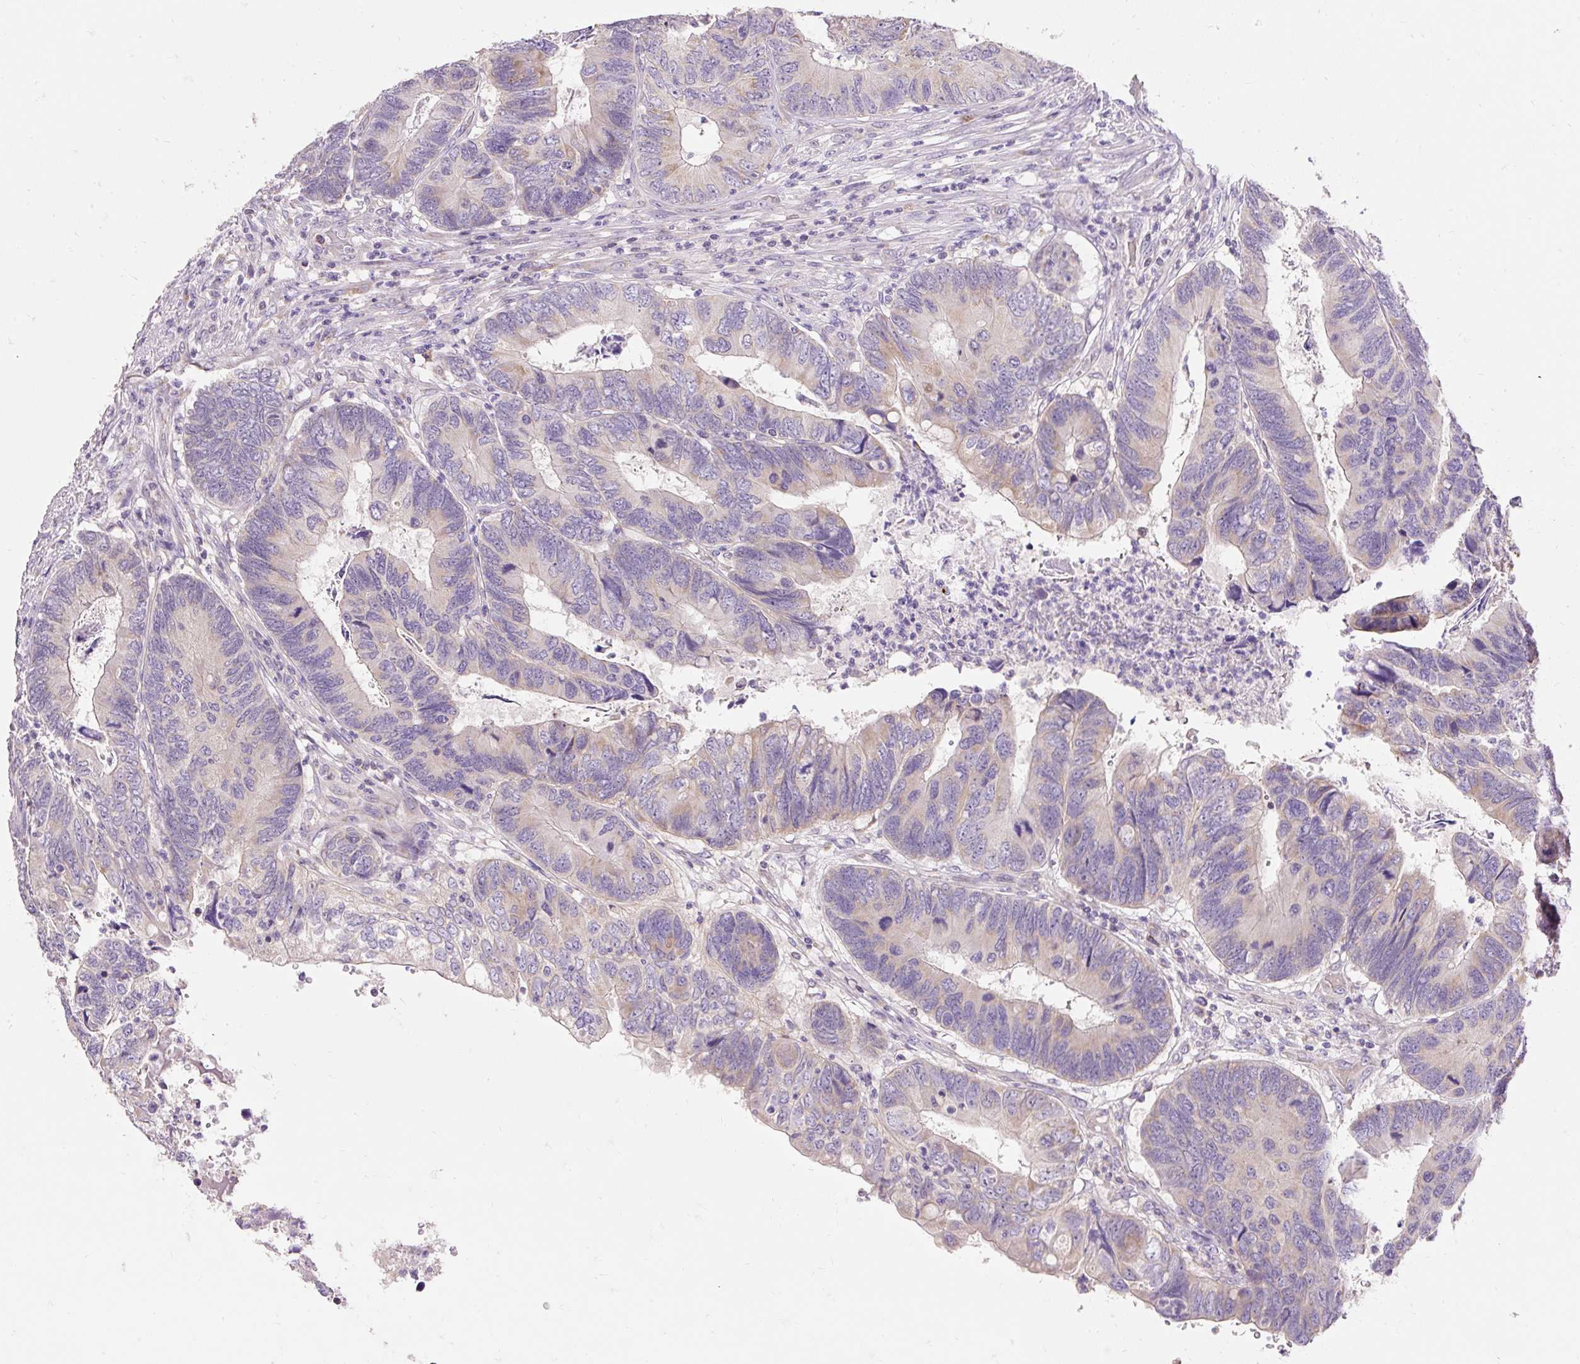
{"staining": {"intensity": "weak", "quantity": "<25%", "location": "cytoplasmic/membranous"}, "tissue": "colorectal cancer", "cell_type": "Tumor cells", "image_type": "cancer", "snomed": [{"axis": "morphology", "description": "Adenocarcinoma, NOS"}, {"axis": "topography", "description": "Colon"}], "caption": "Colorectal adenocarcinoma stained for a protein using immunohistochemistry (IHC) exhibits no staining tumor cells.", "gene": "PMAIP1", "patient": {"sex": "female", "age": 67}}